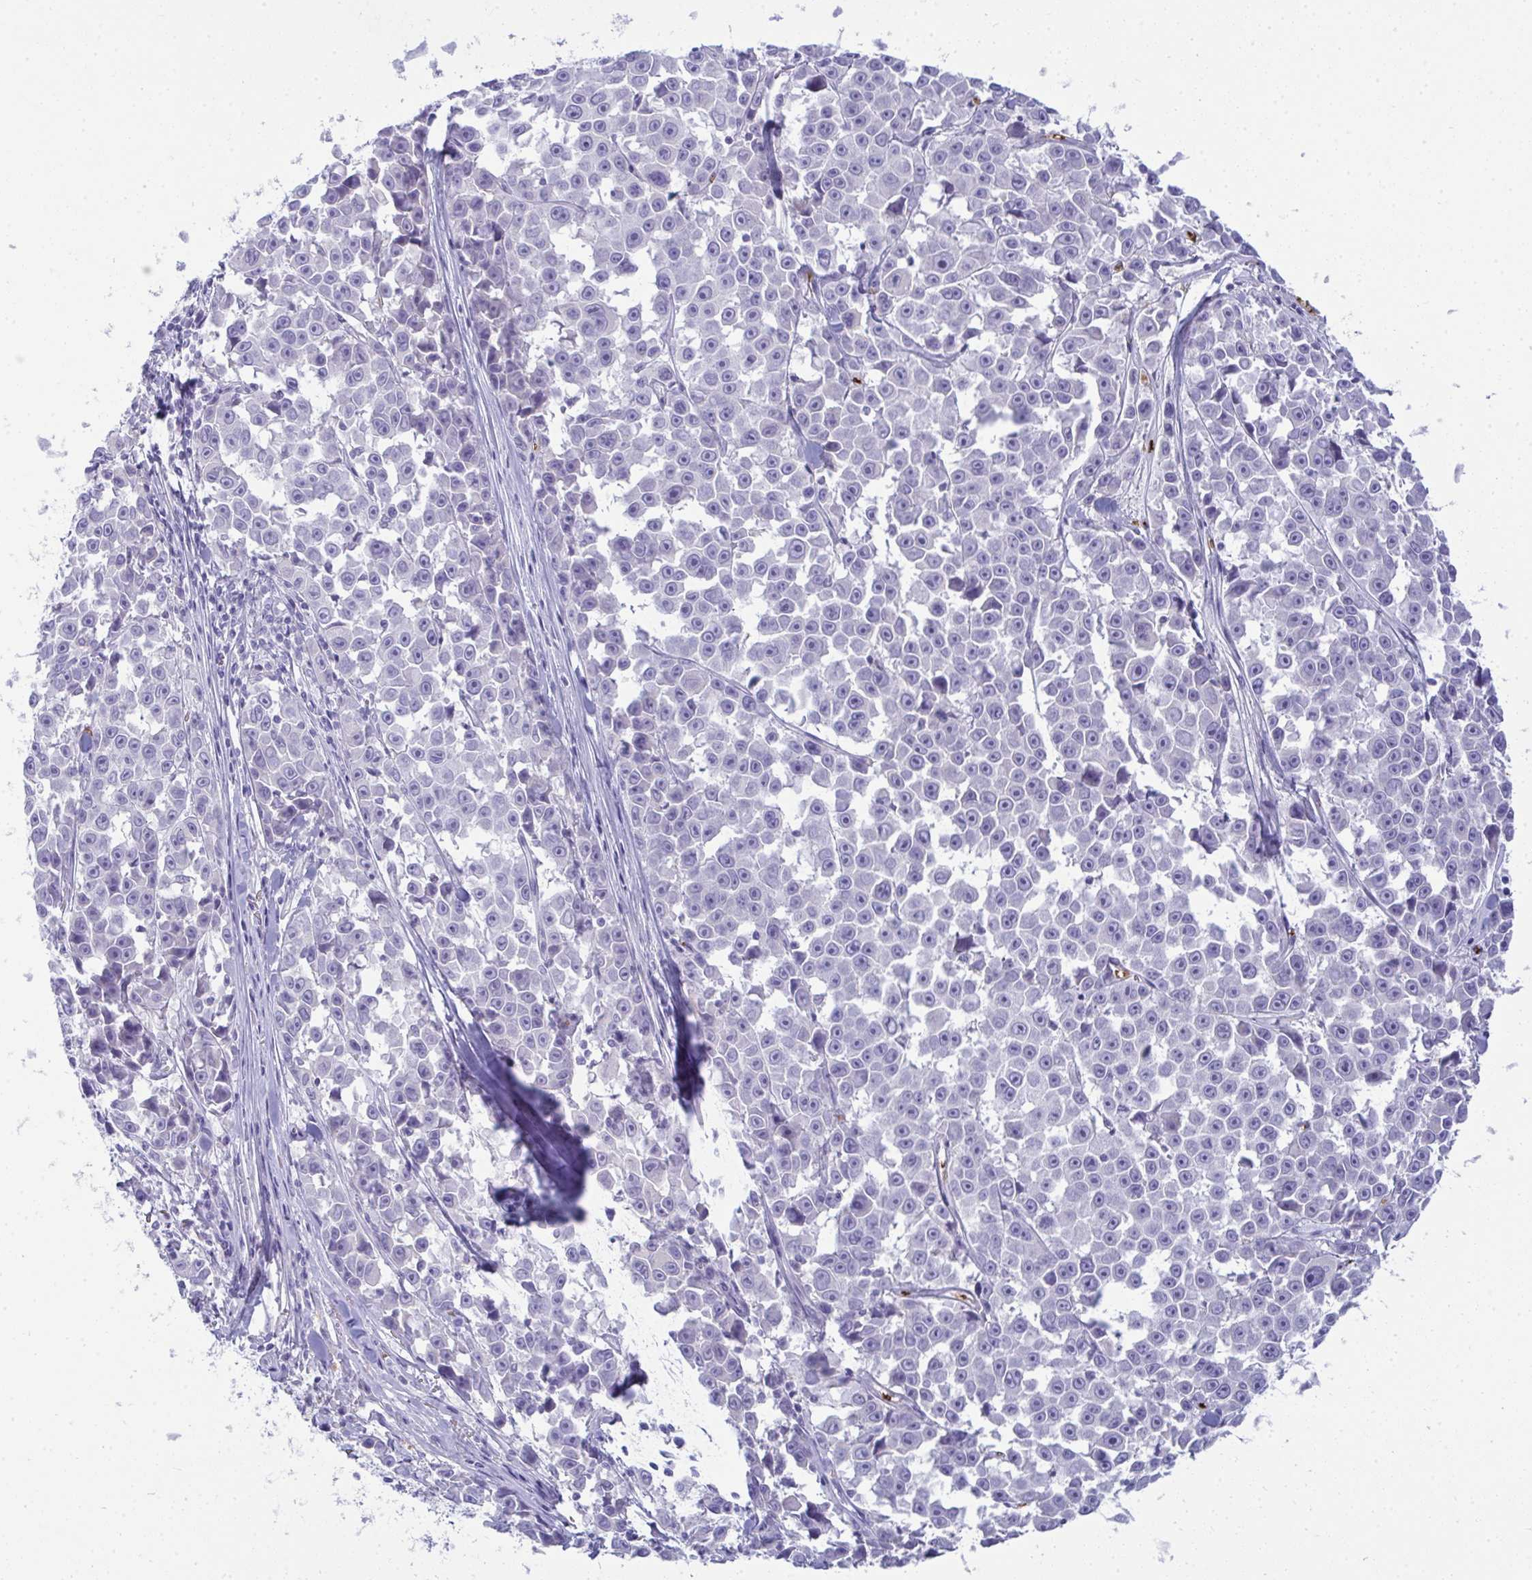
{"staining": {"intensity": "negative", "quantity": "none", "location": "none"}, "tissue": "melanoma", "cell_type": "Tumor cells", "image_type": "cancer", "snomed": [{"axis": "morphology", "description": "Malignant melanoma, NOS"}, {"axis": "topography", "description": "Skin"}], "caption": "This is an IHC micrograph of malignant melanoma. There is no expression in tumor cells.", "gene": "SPTB", "patient": {"sex": "female", "age": 66}}